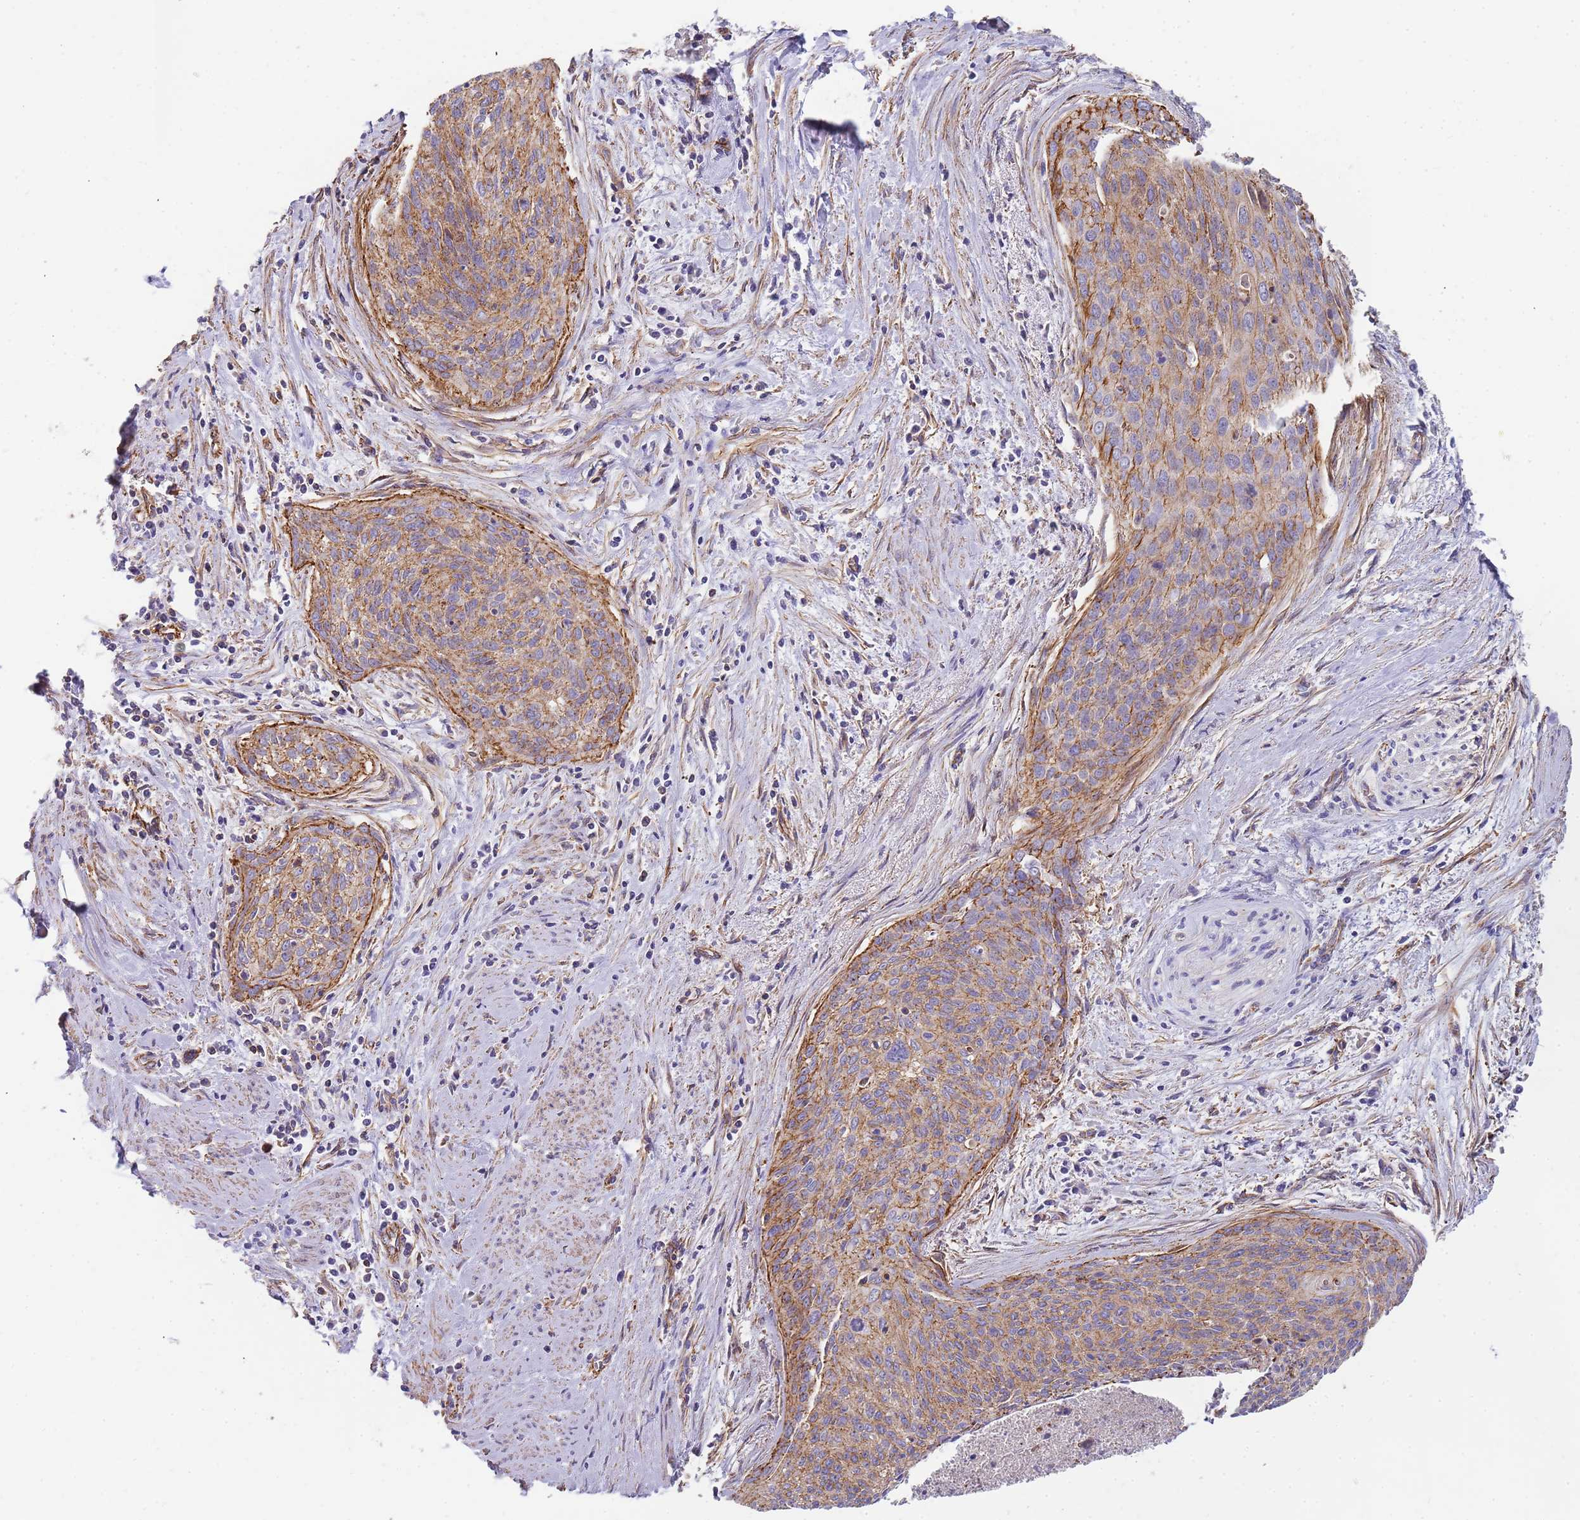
{"staining": {"intensity": "weak", "quantity": ">75%", "location": "cytoplasmic/membranous"}, "tissue": "cervical cancer", "cell_type": "Tumor cells", "image_type": "cancer", "snomed": [{"axis": "morphology", "description": "Squamous cell carcinoma, NOS"}, {"axis": "topography", "description": "Cervix"}], "caption": "High-magnification brightfield microscopy of cervical squamous cell carcinoma stained with DAB (3,3'-diaminobenzidine) (brown) and counterstained with hematoxylin (blue). tumor cells exhibit weak cytoplasmic/membranous staining is identified in about>75% of cells. (DAB IHC, brown staining for protein, blue staining for nuclei).", "gene": "GFRAL", "patient": {"sex": "female", "age": 55}}